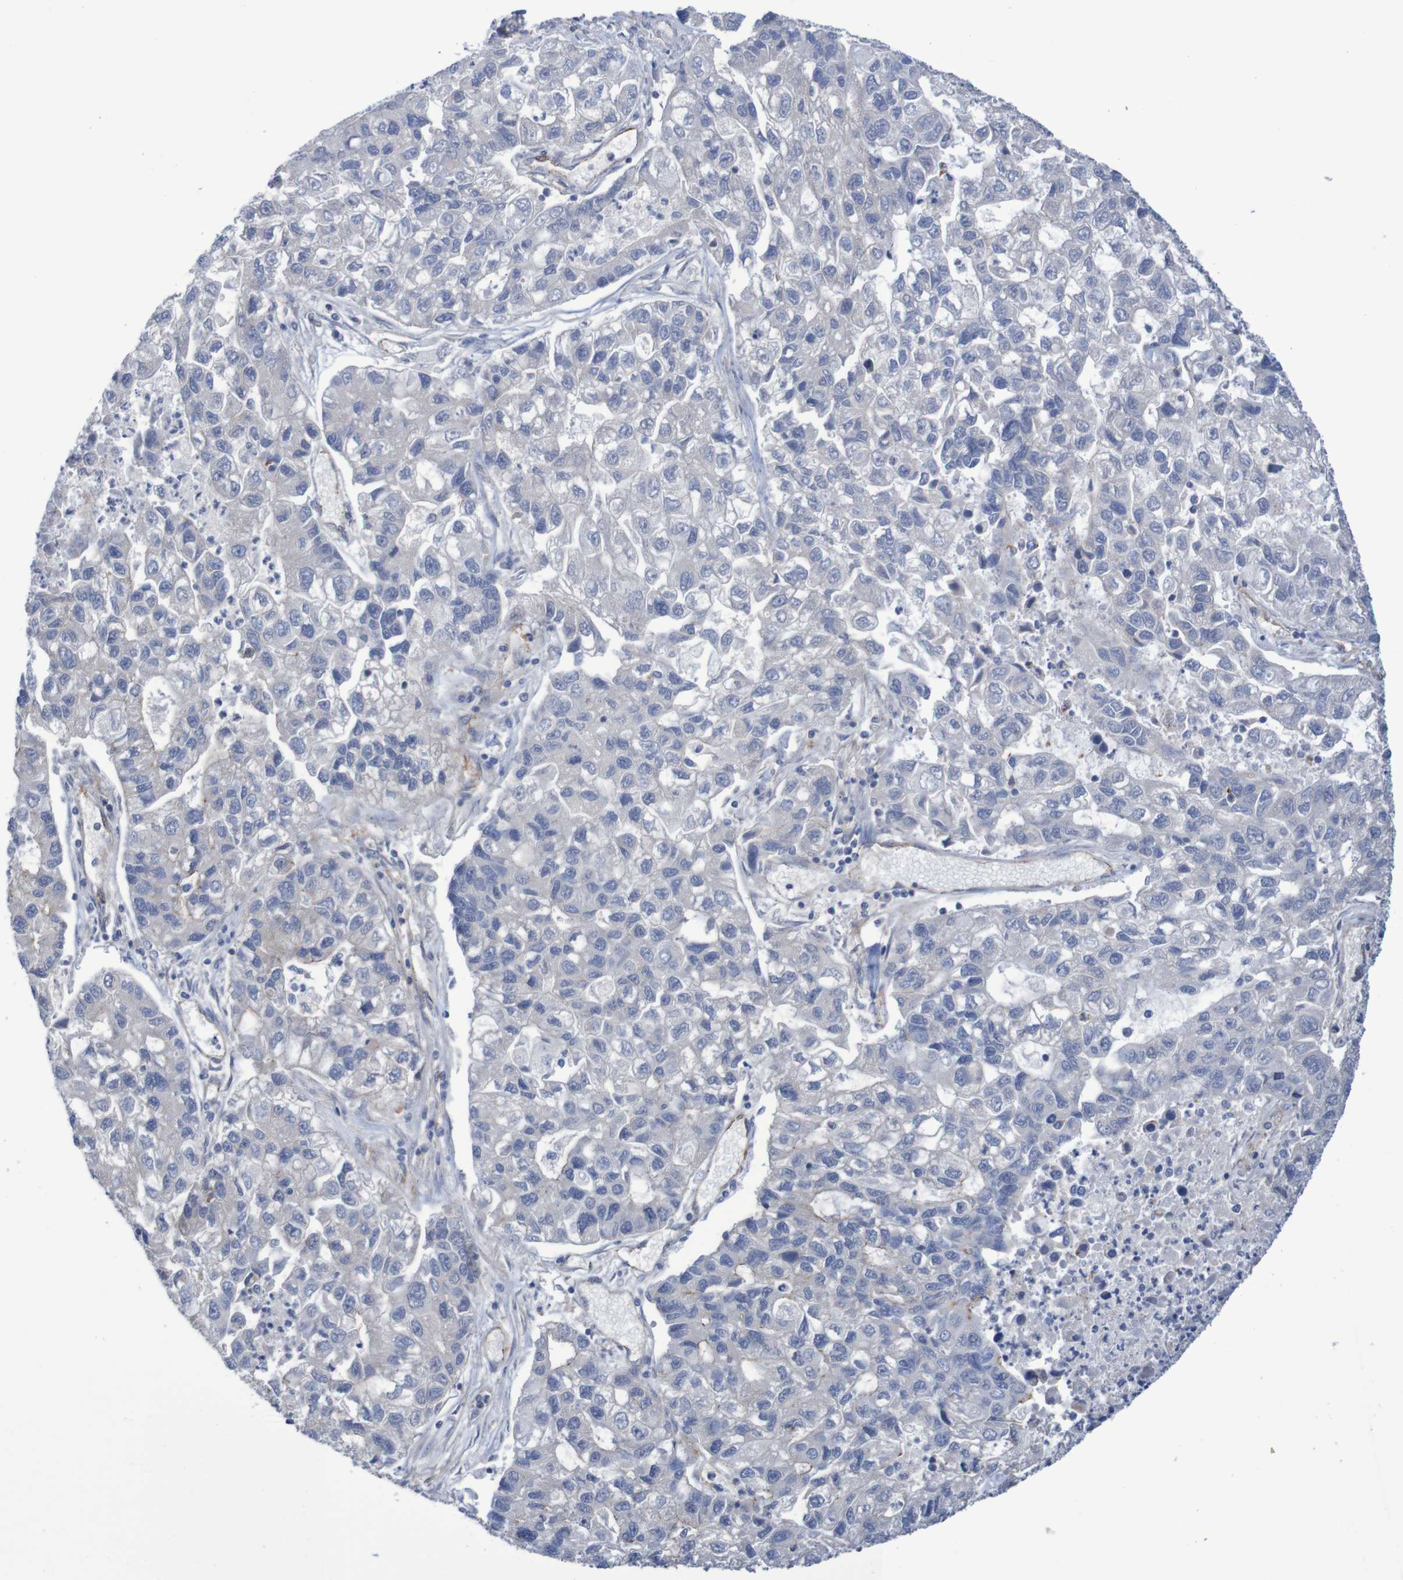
{"staining": {"intensity": "negative", "quantity": "none", "location": "none"}, "tissue": "lung cancer", "cell_type": "Tumor cells", "image_type": "cancer", "snomed": [{"axis": "morphology", "description": "Adenocarcinoma, NOS"}, {"axis": "topography", "description": "Lung"}], "caption": "There is no significant staining in tumor cells of lung cancer.", "gene": "NECTIN2", "patient": {"sex": "female", "age": 51}}